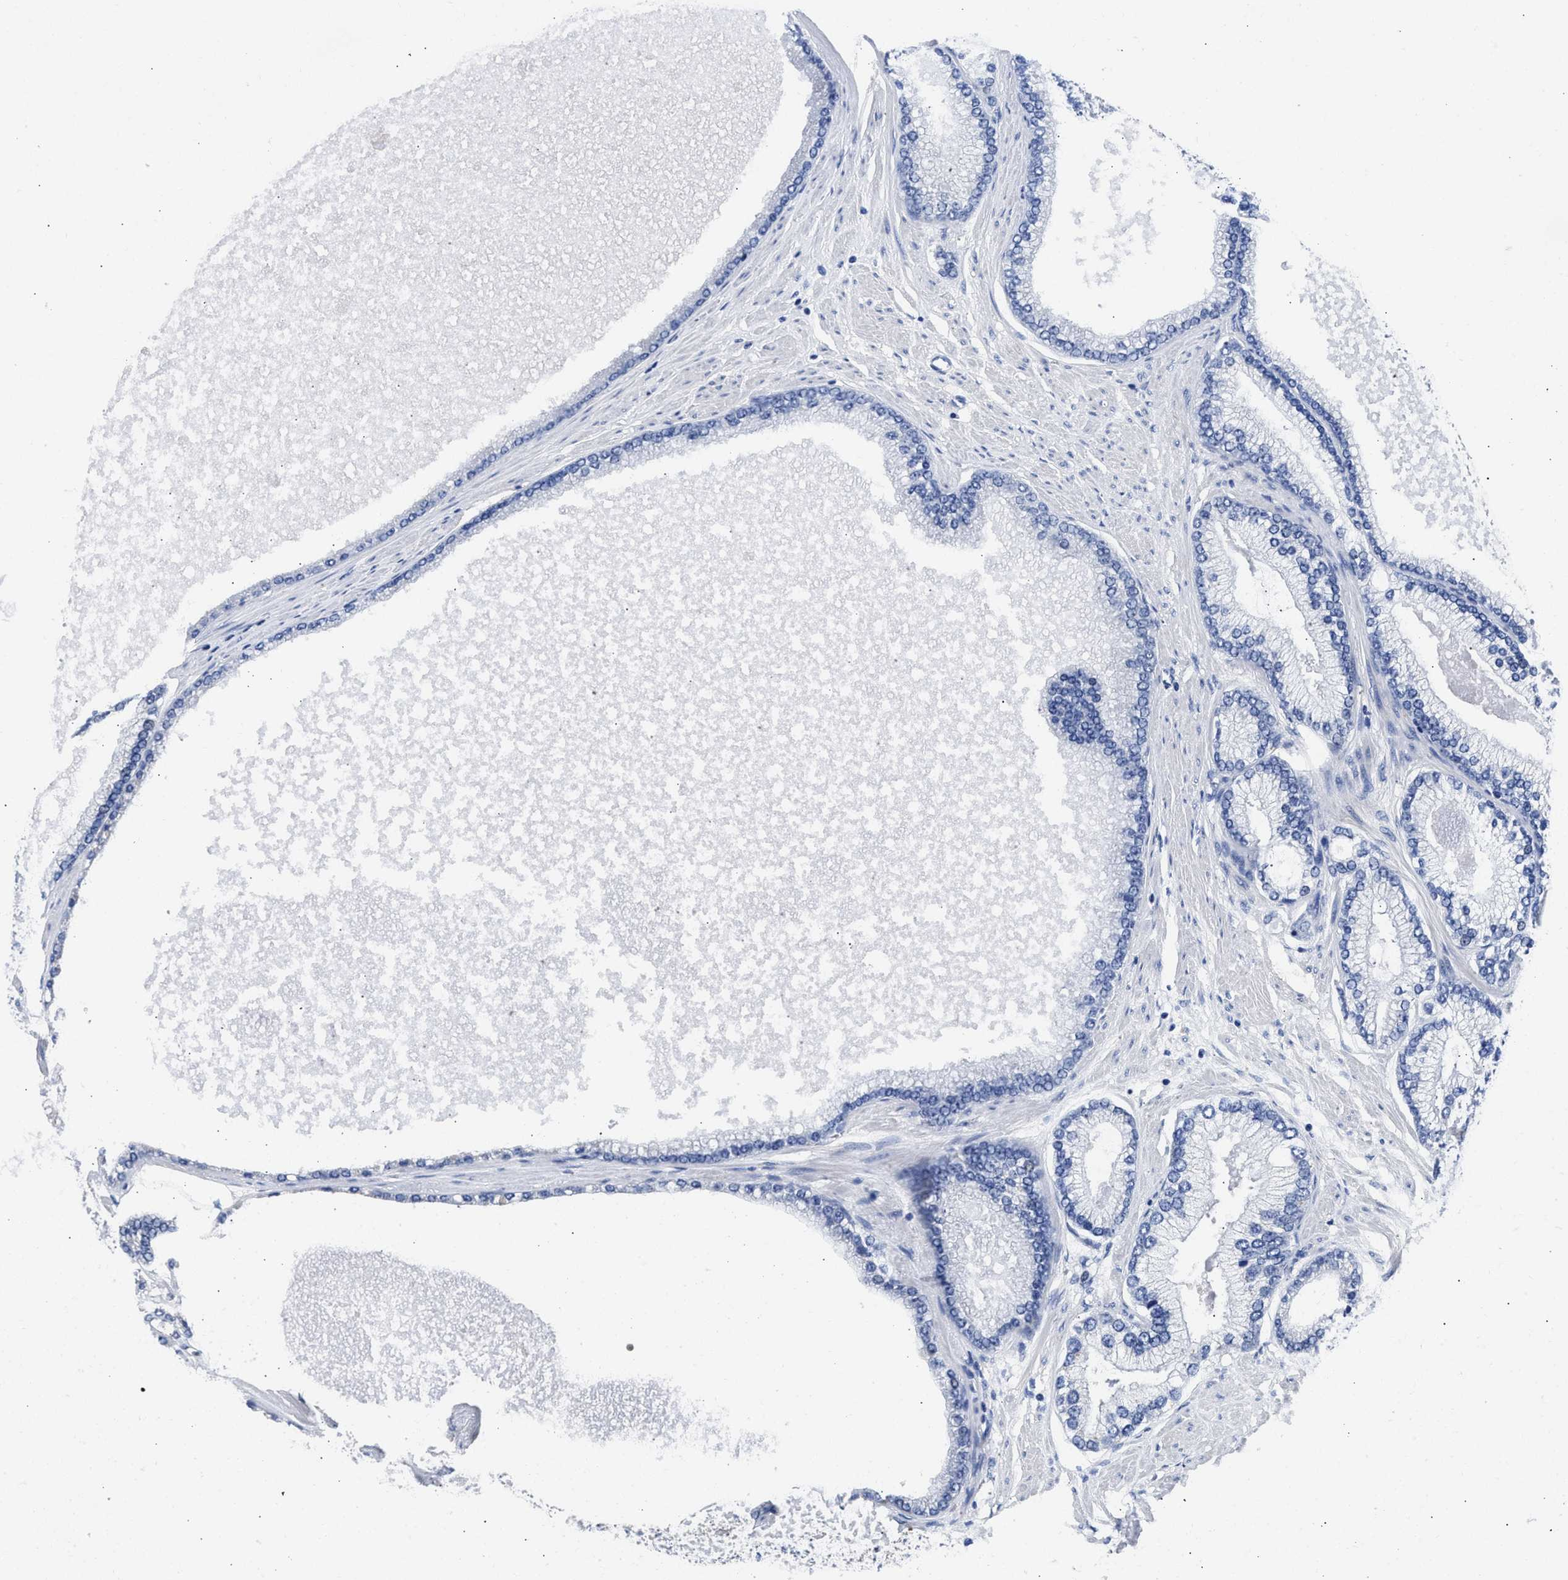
{"staining": {"intensity": "negative", "quantity": "none", "location": "none"}, "tissue": "prostate cancer", "cell_type": "Tumor cells", "image_type": "cancer", "snomed": [{"axis": "morphology", "description": "Adenocarcinoma, High grade"}, {"axis": "topography", "description": "Prostate"}], "caption": "High power microscopy photomicrograph of an immunohistochemistry photomicrograph of prostate adenocarcinoma (high-grade), revealing no significant staining in tumor cells.", "gene": "XPO5", "patient": {"sex": "male", "age": 61}}